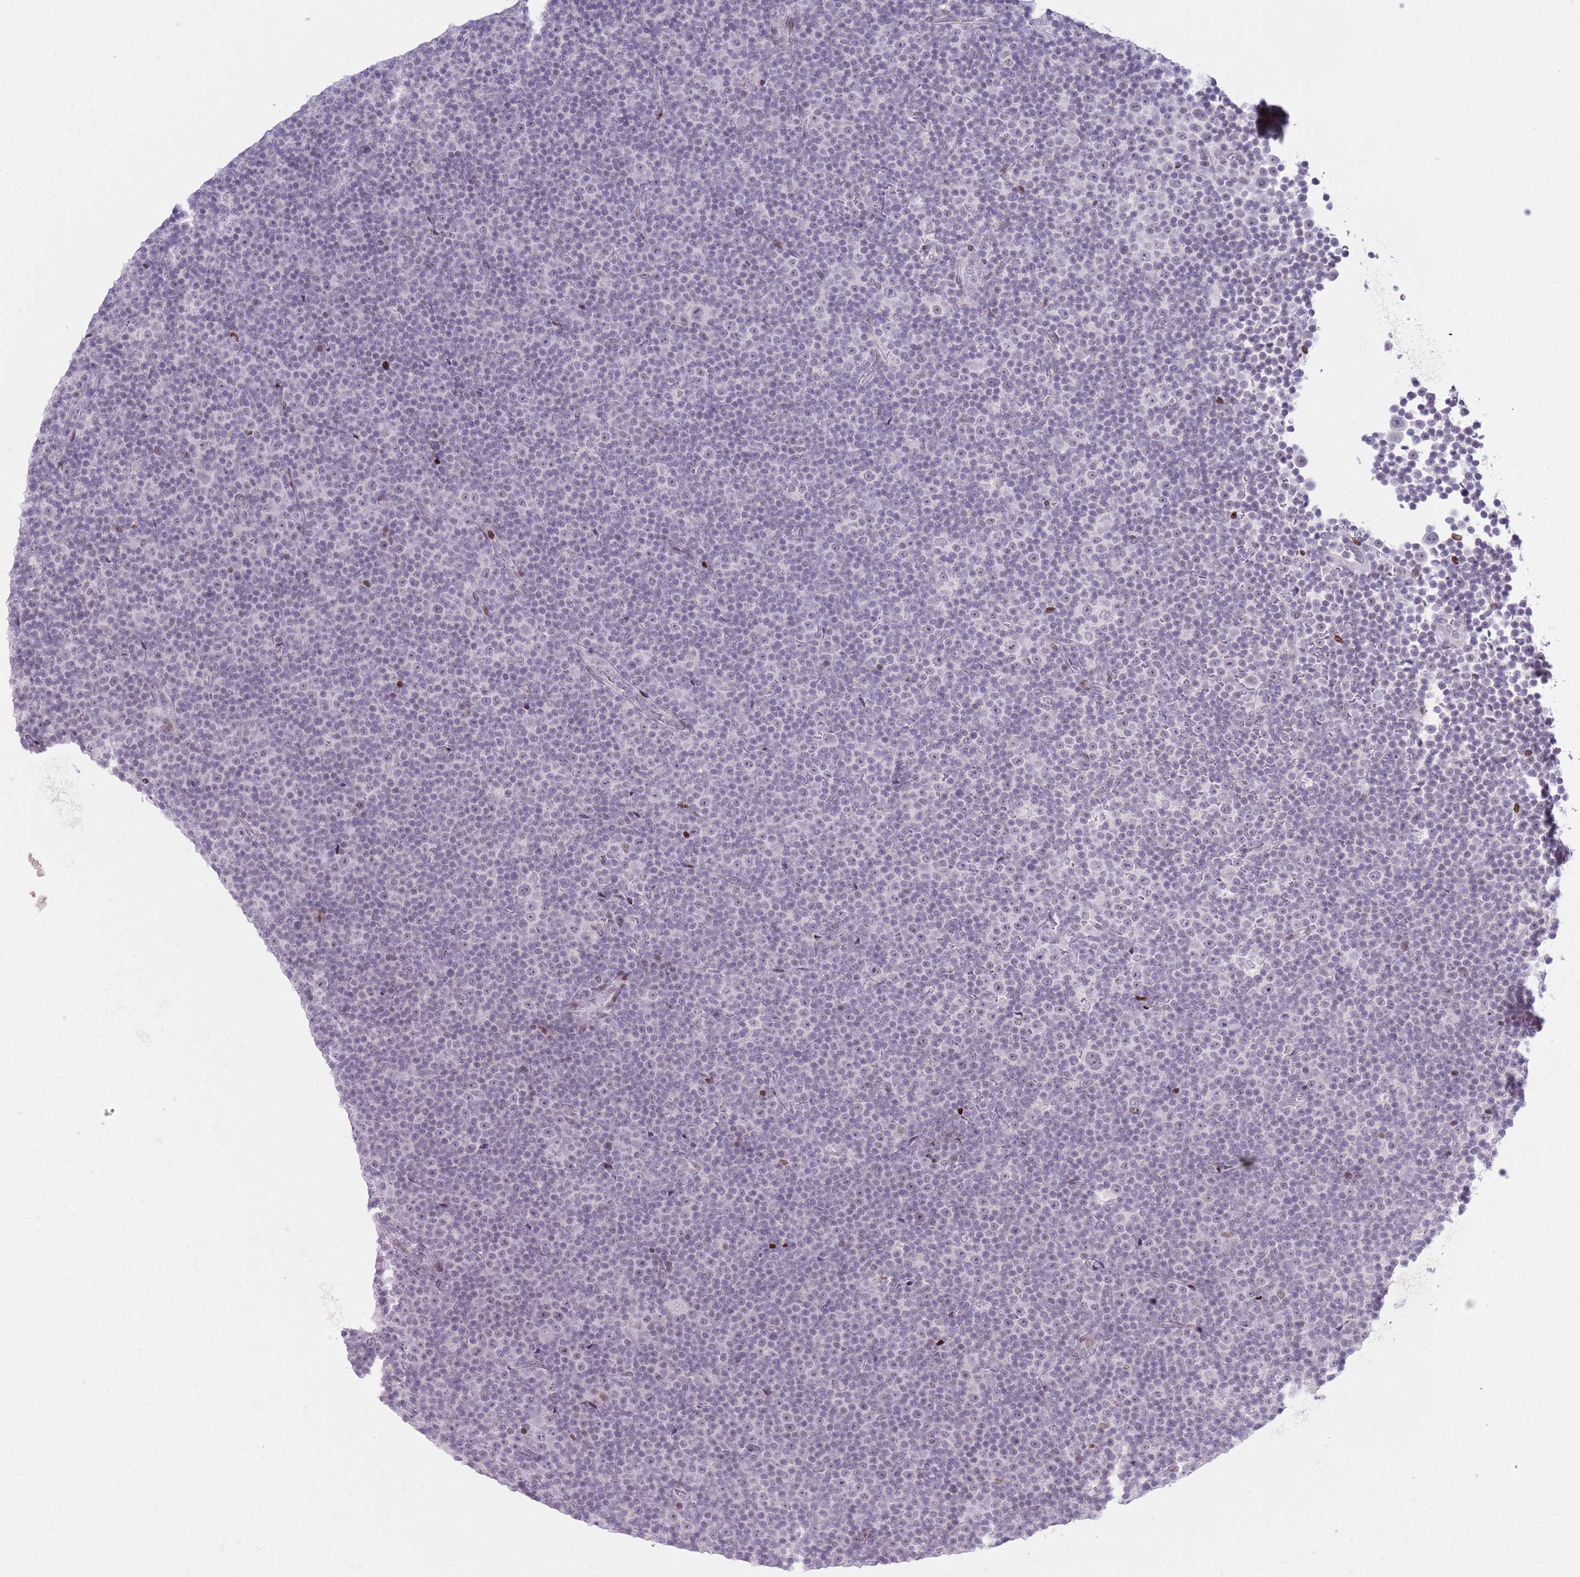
{"staining": {"intensity": "negative", "quantity": "none", "location": "none"}, "tissue": "lymphoma", "cell_type": "Tumor cells", "image_type": "cancer", "snomed": [{"axis": "morphology", "description": "Malignant lymphoma, non-Hodgkin's type, Low grade"}, {"axis": "topography", "description": "Lymph node"}], "caption": "Malignant lymphoma, non-Hodgkin's type (low-grade) stained for a protein using immunohistochemistry (IHC) reveals no staining tumor cells.", "gene": "MFSD10", "patient": {"sex": "female", "age": 67}}